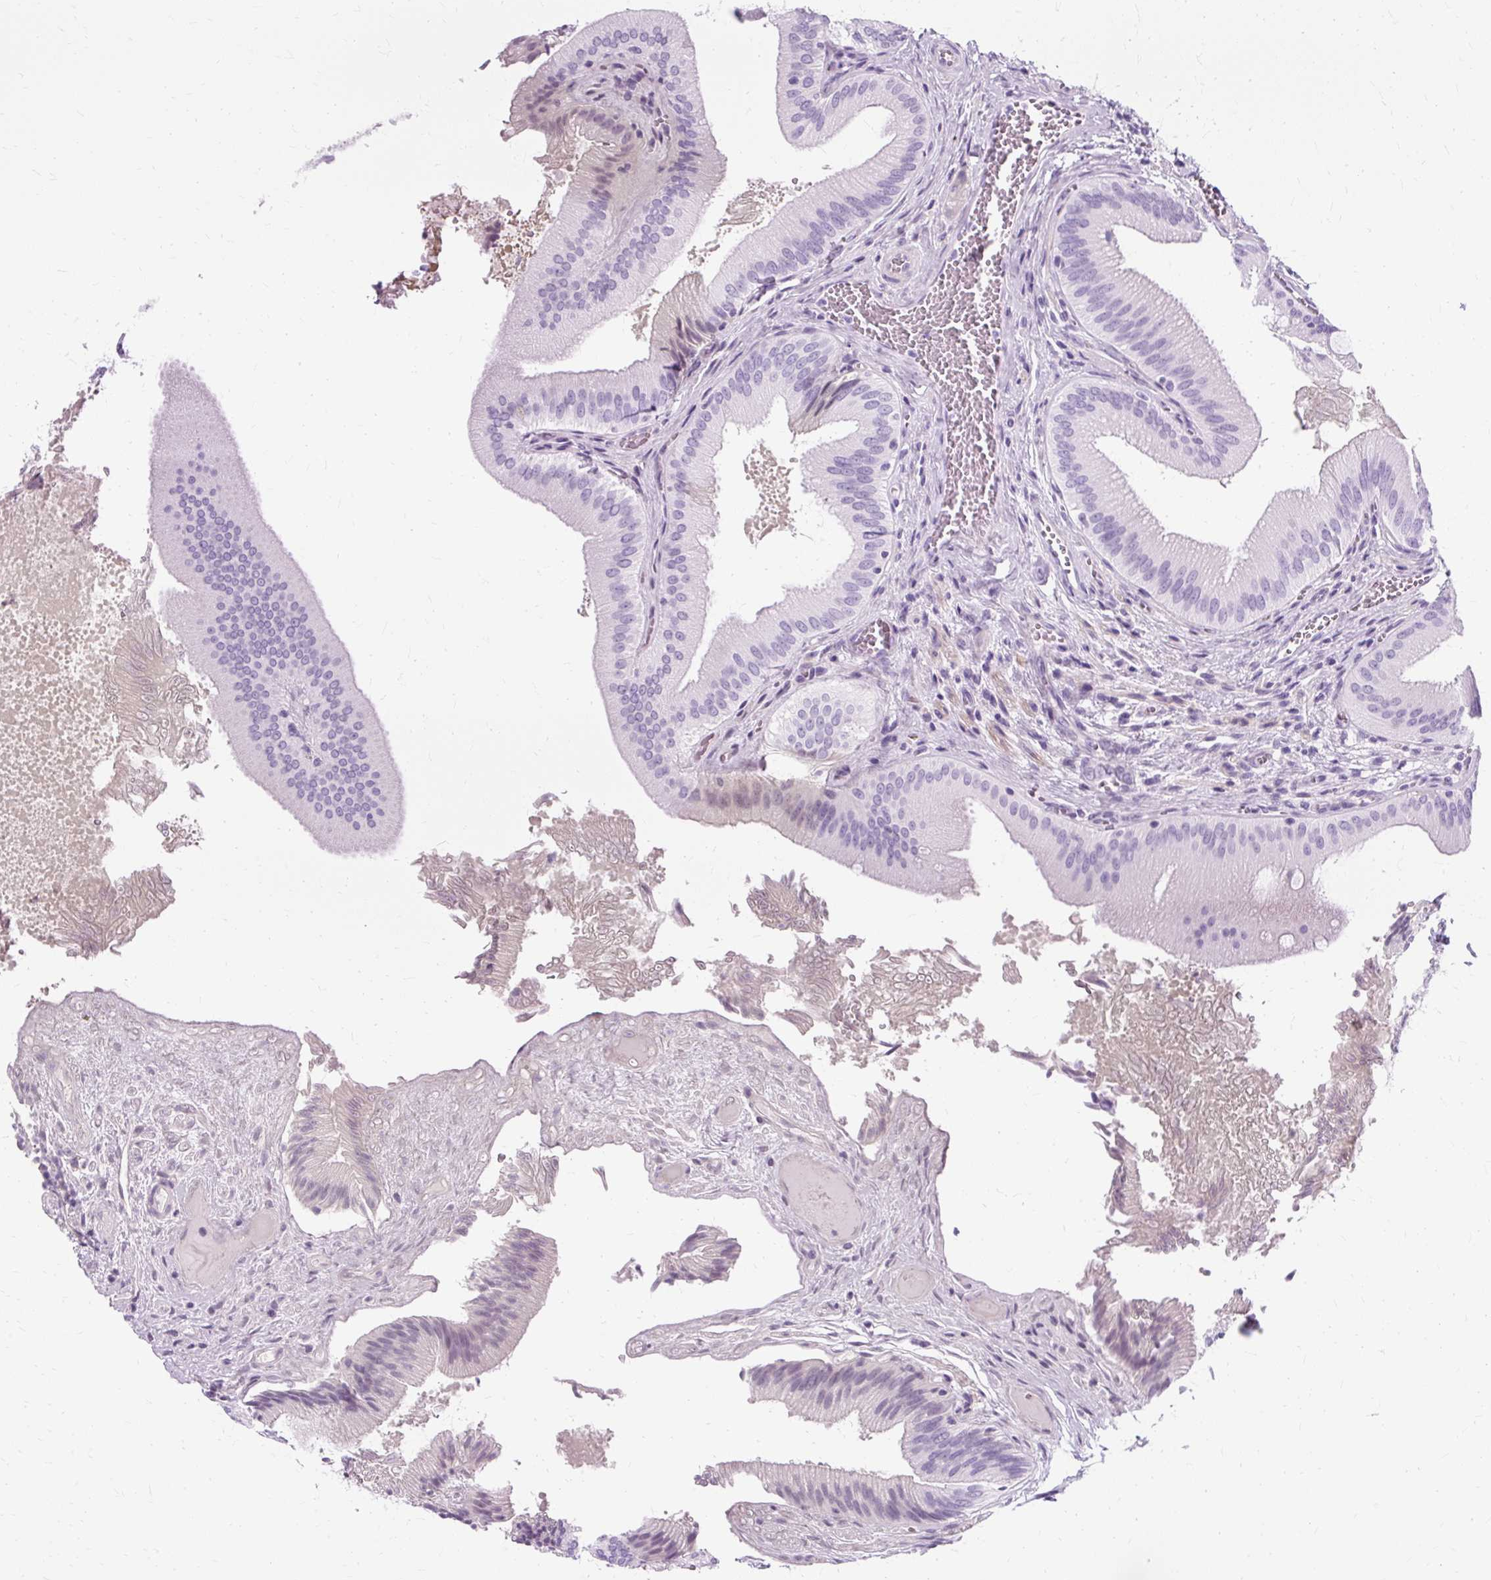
{"staining": {"intensity": "negative", "quantity": "none", "location": "none"}, "tissue": "gallbladder", "cell_type": "Glandular cells", "image_type": "normal", "snomed": [{"axis": "morphology", "description": "Normal tissue, NOS"}, {"axis": "topography", "description": "Gallbladder"}], "caption": "Glandular cells show no significant protein positivity in normal gallbladder. (Stains: DAB IHC with hematoxylin counter stain, Microscopy: brightfield microscopy at high magnification).", "gene": "TMEM89", "patient": {"sex": "male", "age": 17}}